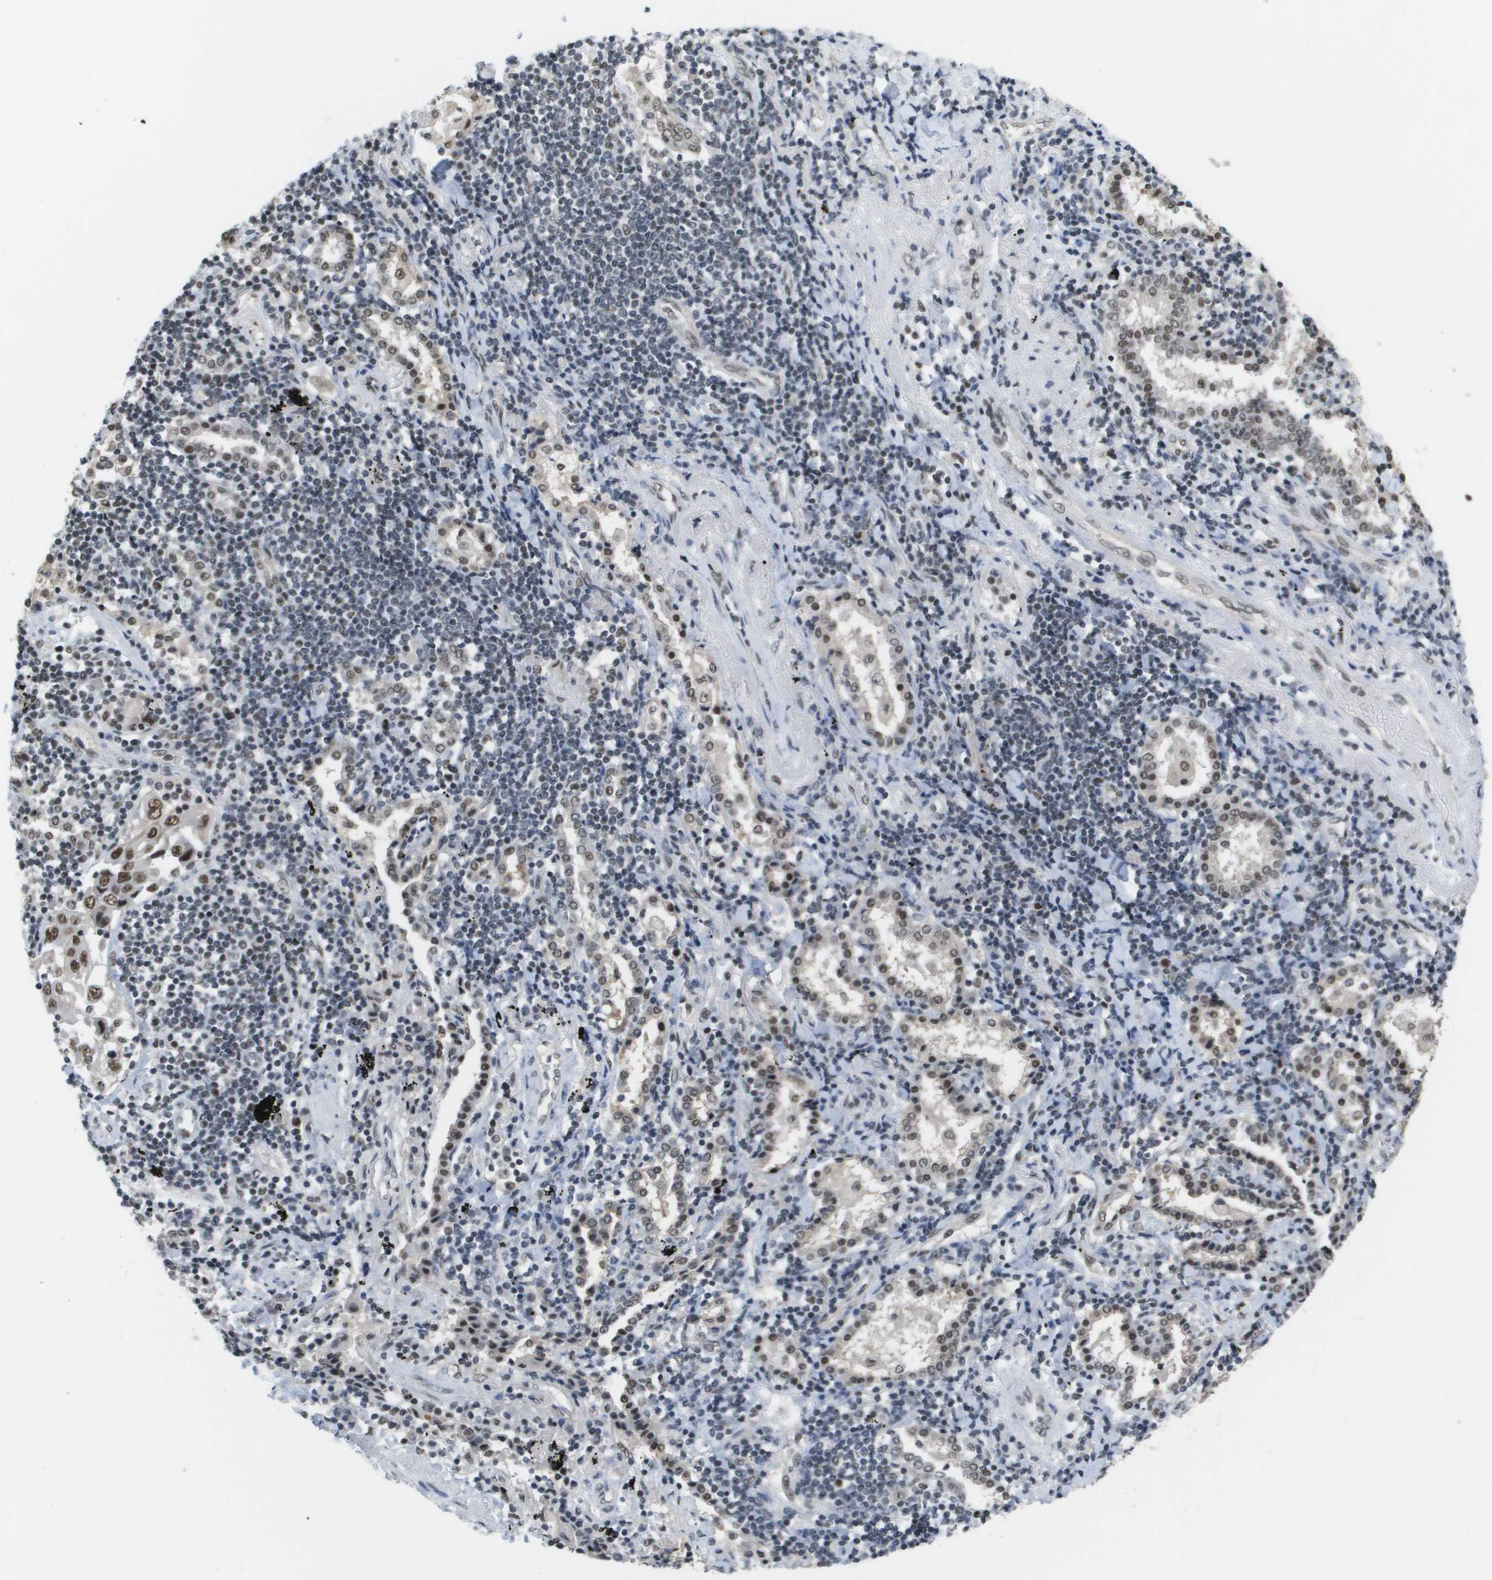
{"staining": {"intensity": "weak", "quantity": ">75%", "location": "nuclear"}, "tissue": "lung cancer", "cell_type": "Tumor cells", "image_type": "cancer", "snomed": [{"axis": "morphology", "description": "Adenocarcinoma, NOS"}, {"axis": "topography", "description": "Lung"}], "caption": "High-power microscopy captured an immunohistochemistry histopathology image of adenocarcinoma (lung), revealing weak nuclear positivity in approximately >75% of tumor cells.", "gene": "ISY1", "patient": {"sex": "female", "age": 65}}